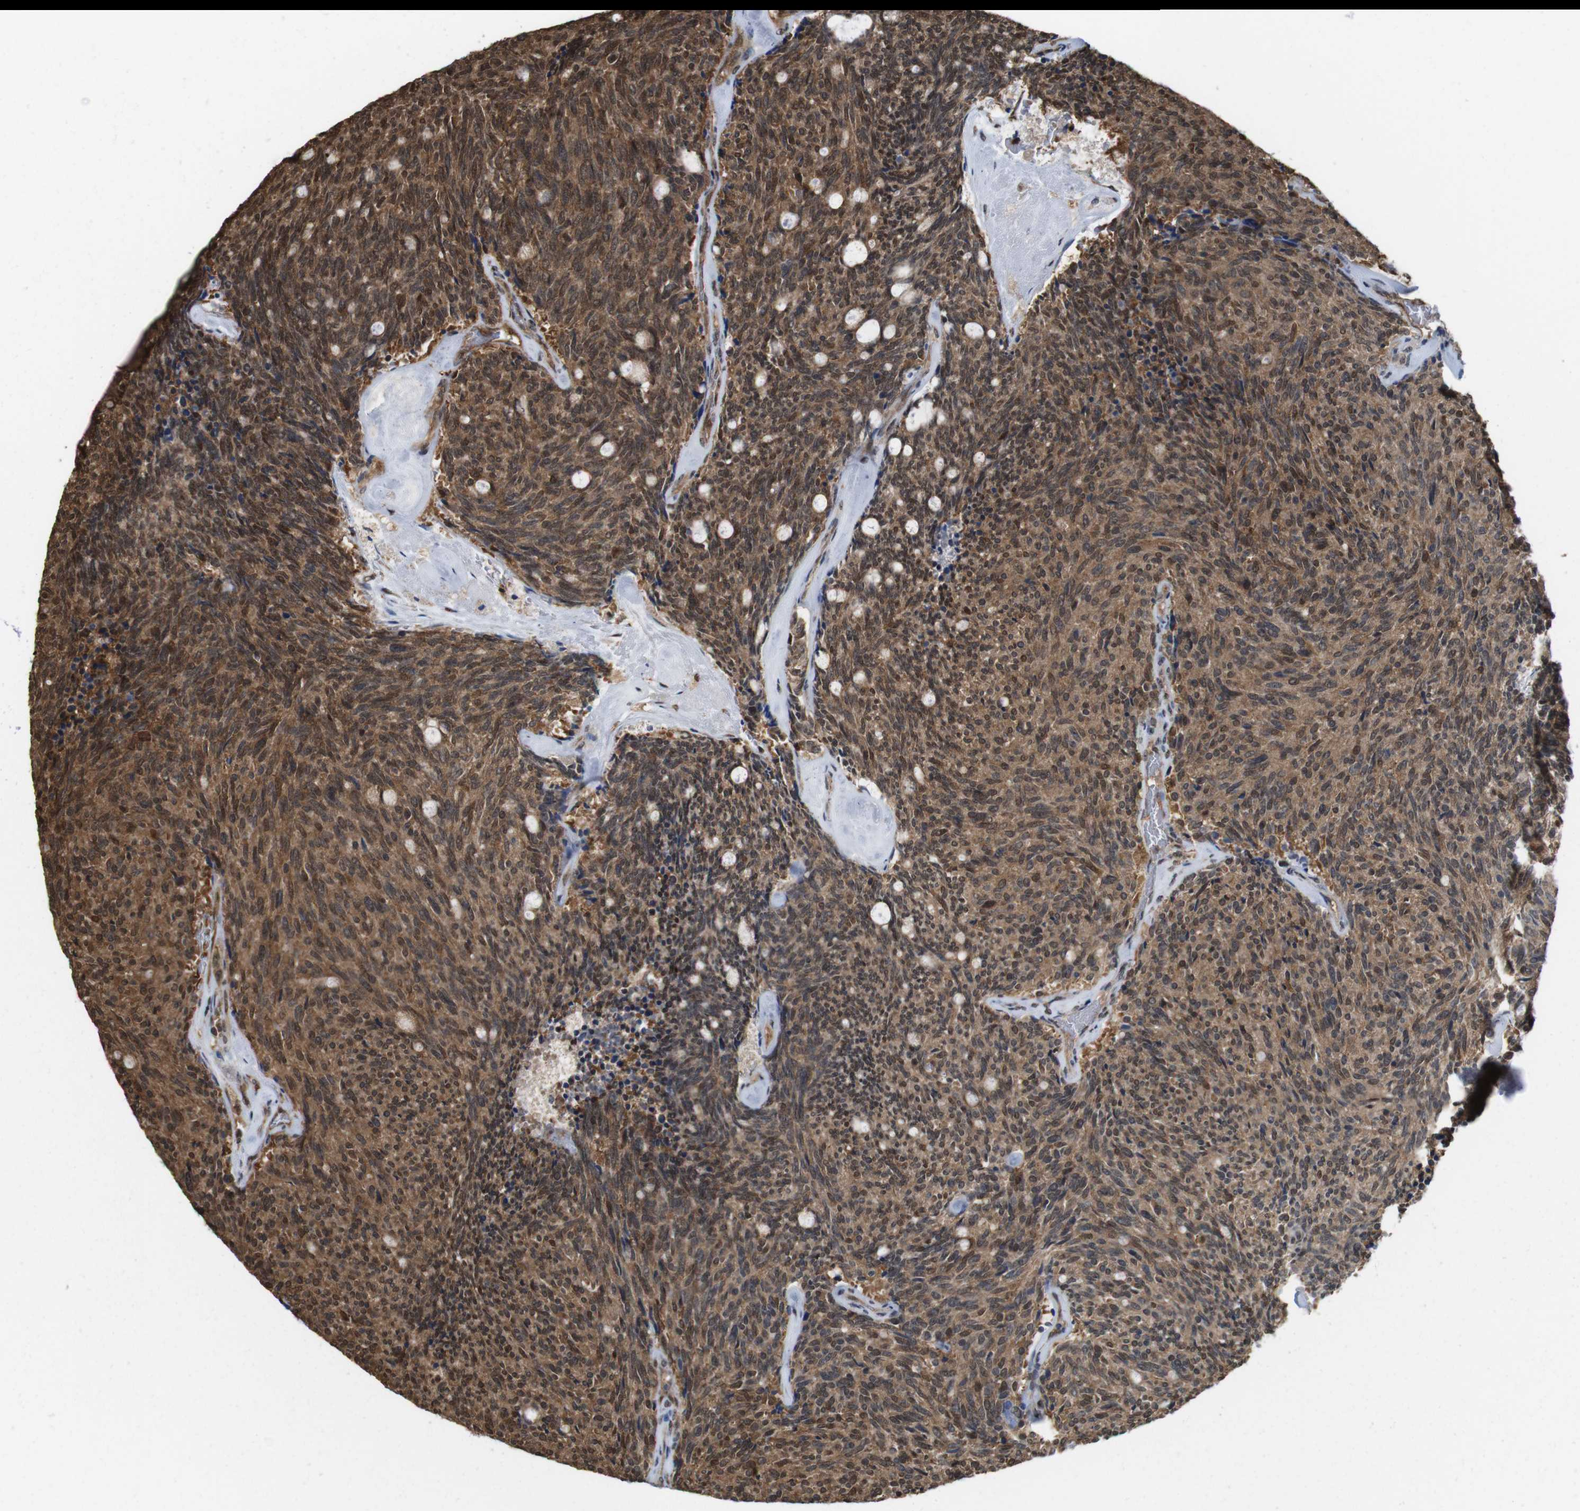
{"staining": {"intensity": "moderate", "quantity": ">75%", "location": "cytoplasmic/membranous,nuclear"}, "tissue": "carcinoid", "cell_type": "Tumor cells", "image_type": "cancer", "snomed": [{"axis": "morphology", "description": "Carcinoid, malignant, NOS"}, {"axis": "topography", "description": "Pancreas"}], "caption": "This is an image of immunohistochemistry staining of carcinoid, which shows moderate expression in the cytoplasmic/membranous and nuclear of tumor cells.", "gene": "YWHAG", "patient": {"sex": "female", "age": 54}}